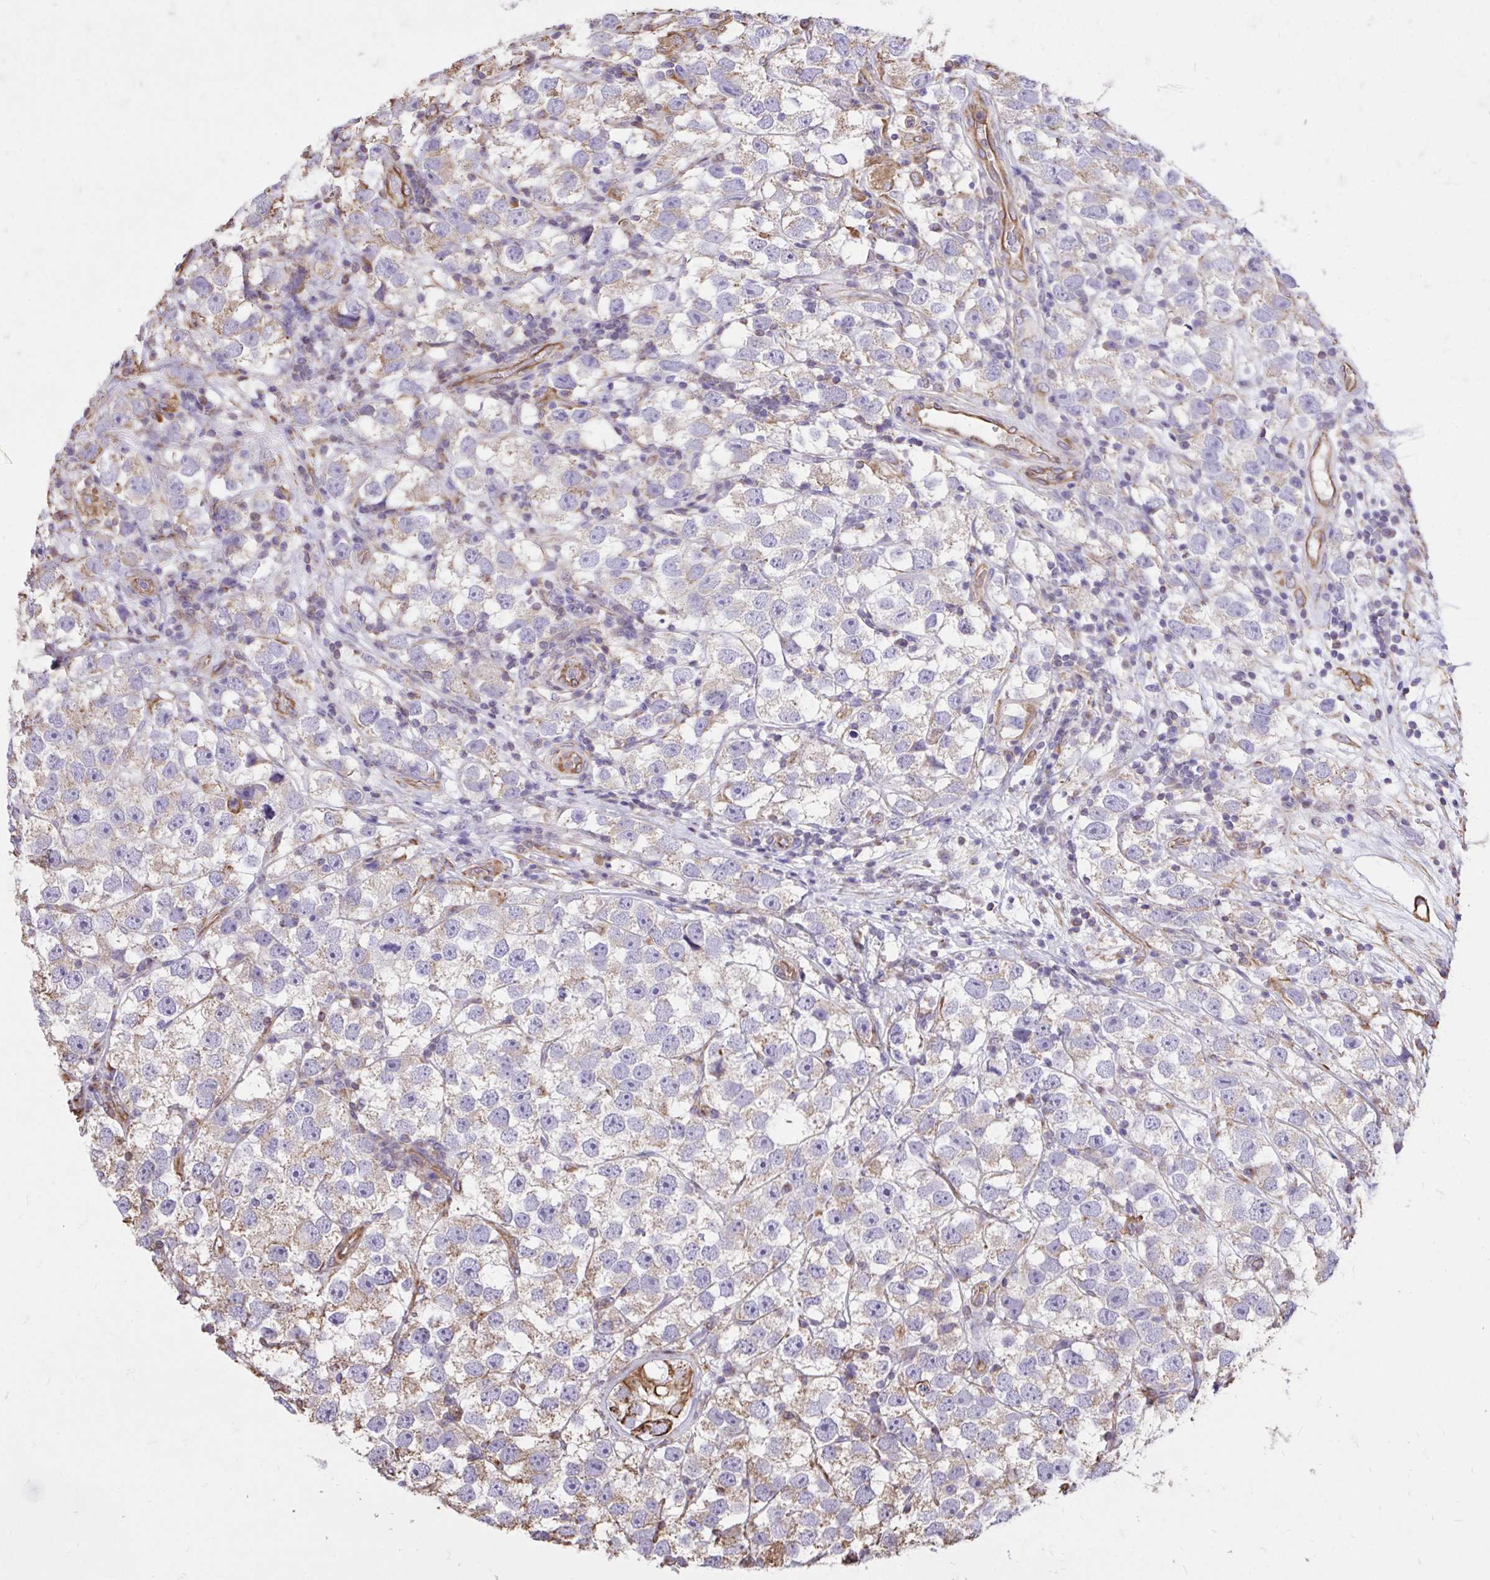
{"staining": {"intensity": "weak", "quantity": "25%-75%", "location": "cytoplasmic/membranous"}, "tissue": "testis cancer", "cell_type": "Tumor cells", "image_type": "cancer", "snomed": [{"axis": "morphology", "description": "Seminoma, NOS"}, {"axis": "topography", "description": "Testis"}], "caption": "A photomicrograph of seminoma (testis) stained for a protein displays weak cytoplasmic/membranous brown staining in tumor cells.", "gene": "RNF103", "patient": {"sex": "male", "age": 26}}